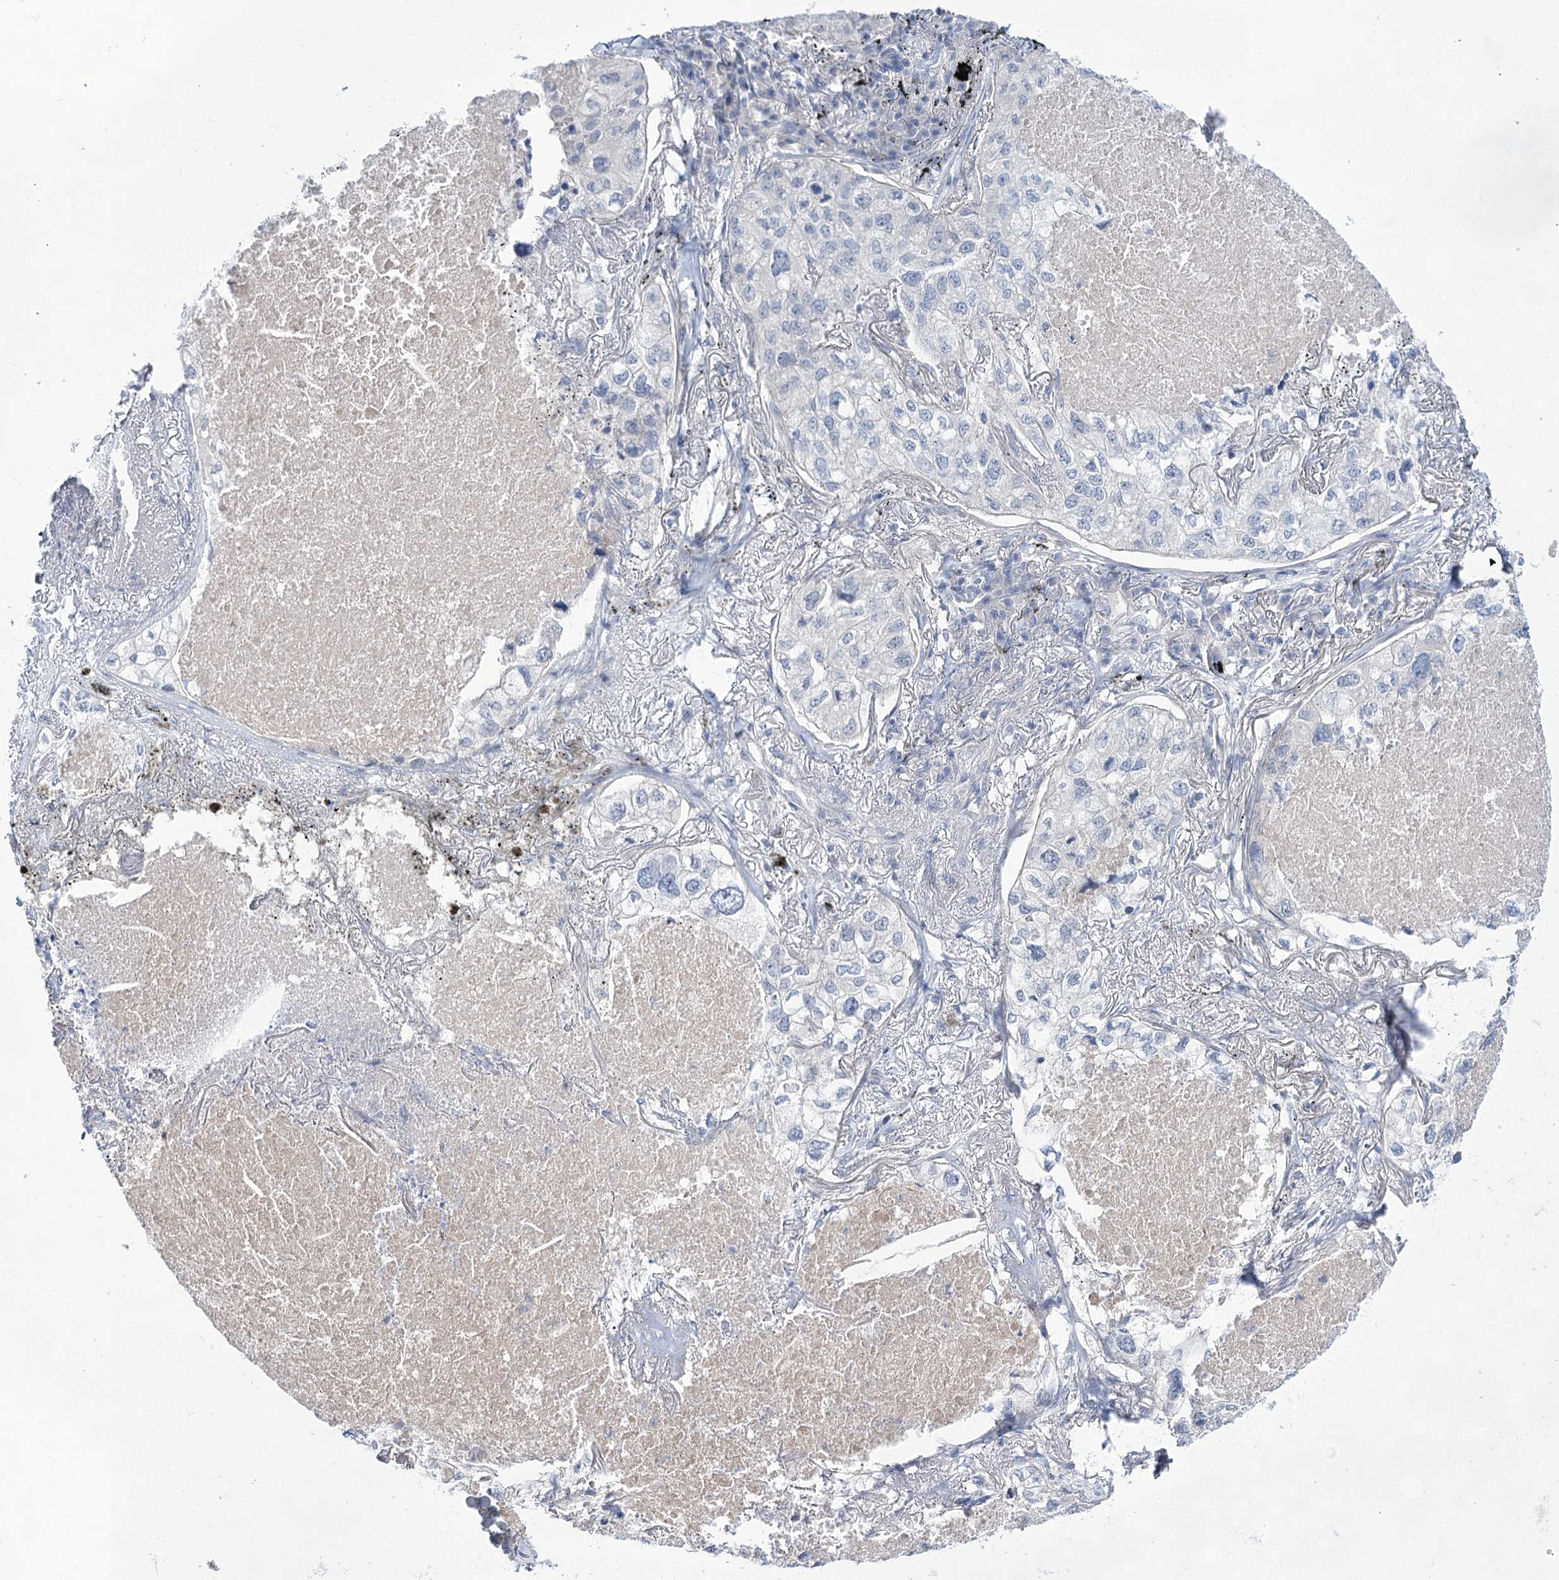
{"staining": {"intensity": "negative", "quantity": "none", "location": "none"}, "tissue": "lung cancer", "cell_type": "Tumor cells", "image_type": "cancer", "snomed": [{"axis": "morphology", "description": "Adenocarcinoma, NOS"}, {"axis": "topography", "description": "Lung"}], "caption": "Photomicrograph shows no protein staining in tumor cells of lung cancer (adenocarcinoma) tissue.", "gene": "LALBA", "patient": {"sex": "male", "age": 65}}